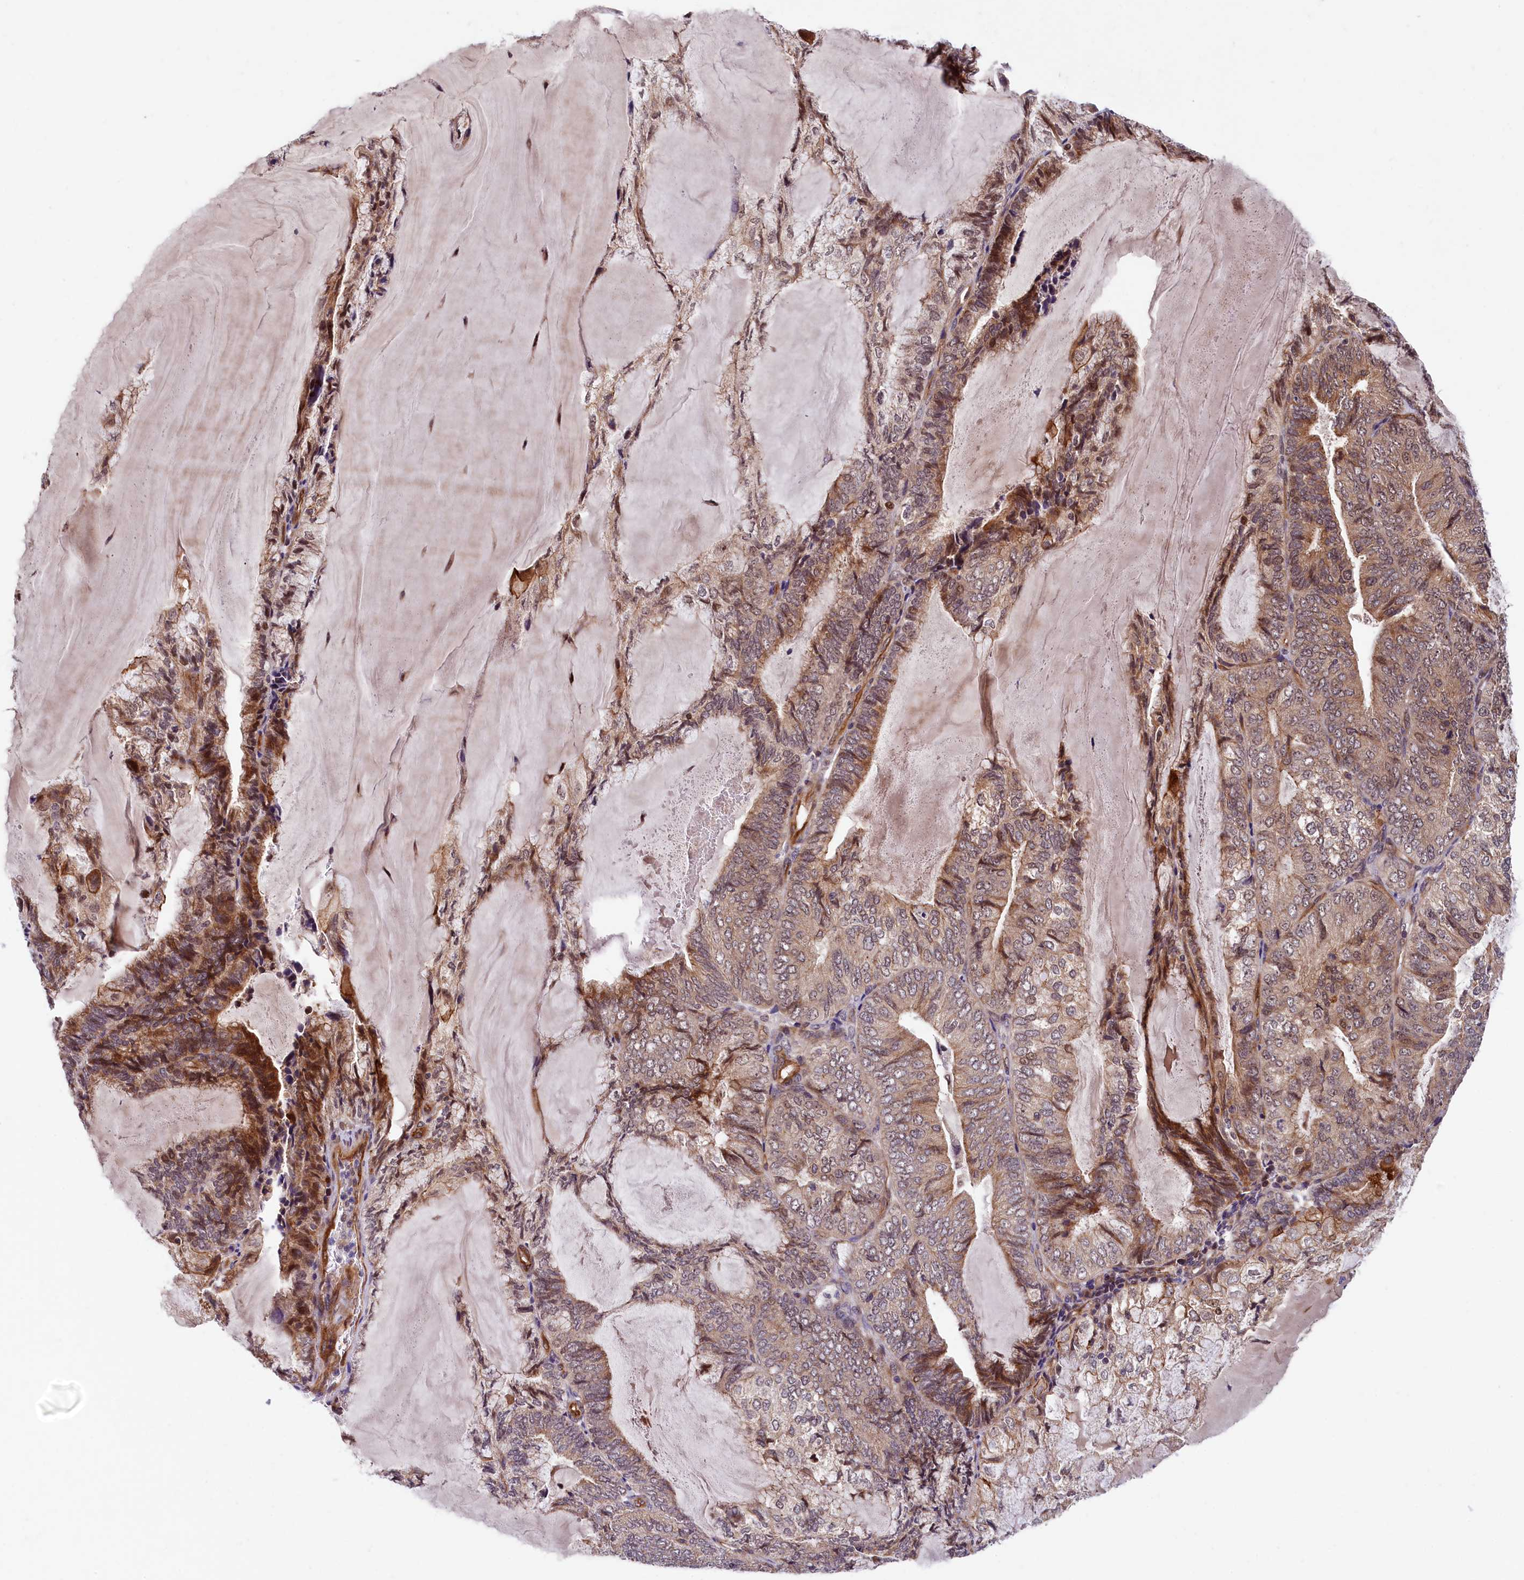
{"staining": {"intensity": "moderate", "quantity": "25%-75%", "location": "cytoplasmic/membranous,nuclear"}, "tissue": "endometrial cancer", "cell_type": "Tumor cells", "image_type": "cancer", "snomed": [{"axis": "morphology", "description": "Adenocarcinoma, NOS"}, {"axis": "topography", "description": "Endometrium"}], "caption": "Tumor cells reveal moderate cytoplasmic/membranous and nuclear expression in approximately 25%-75% of cells in endometrial cancer.", "gene": "ARL14EP", "patient": {"sex": "female", "age": 81}}